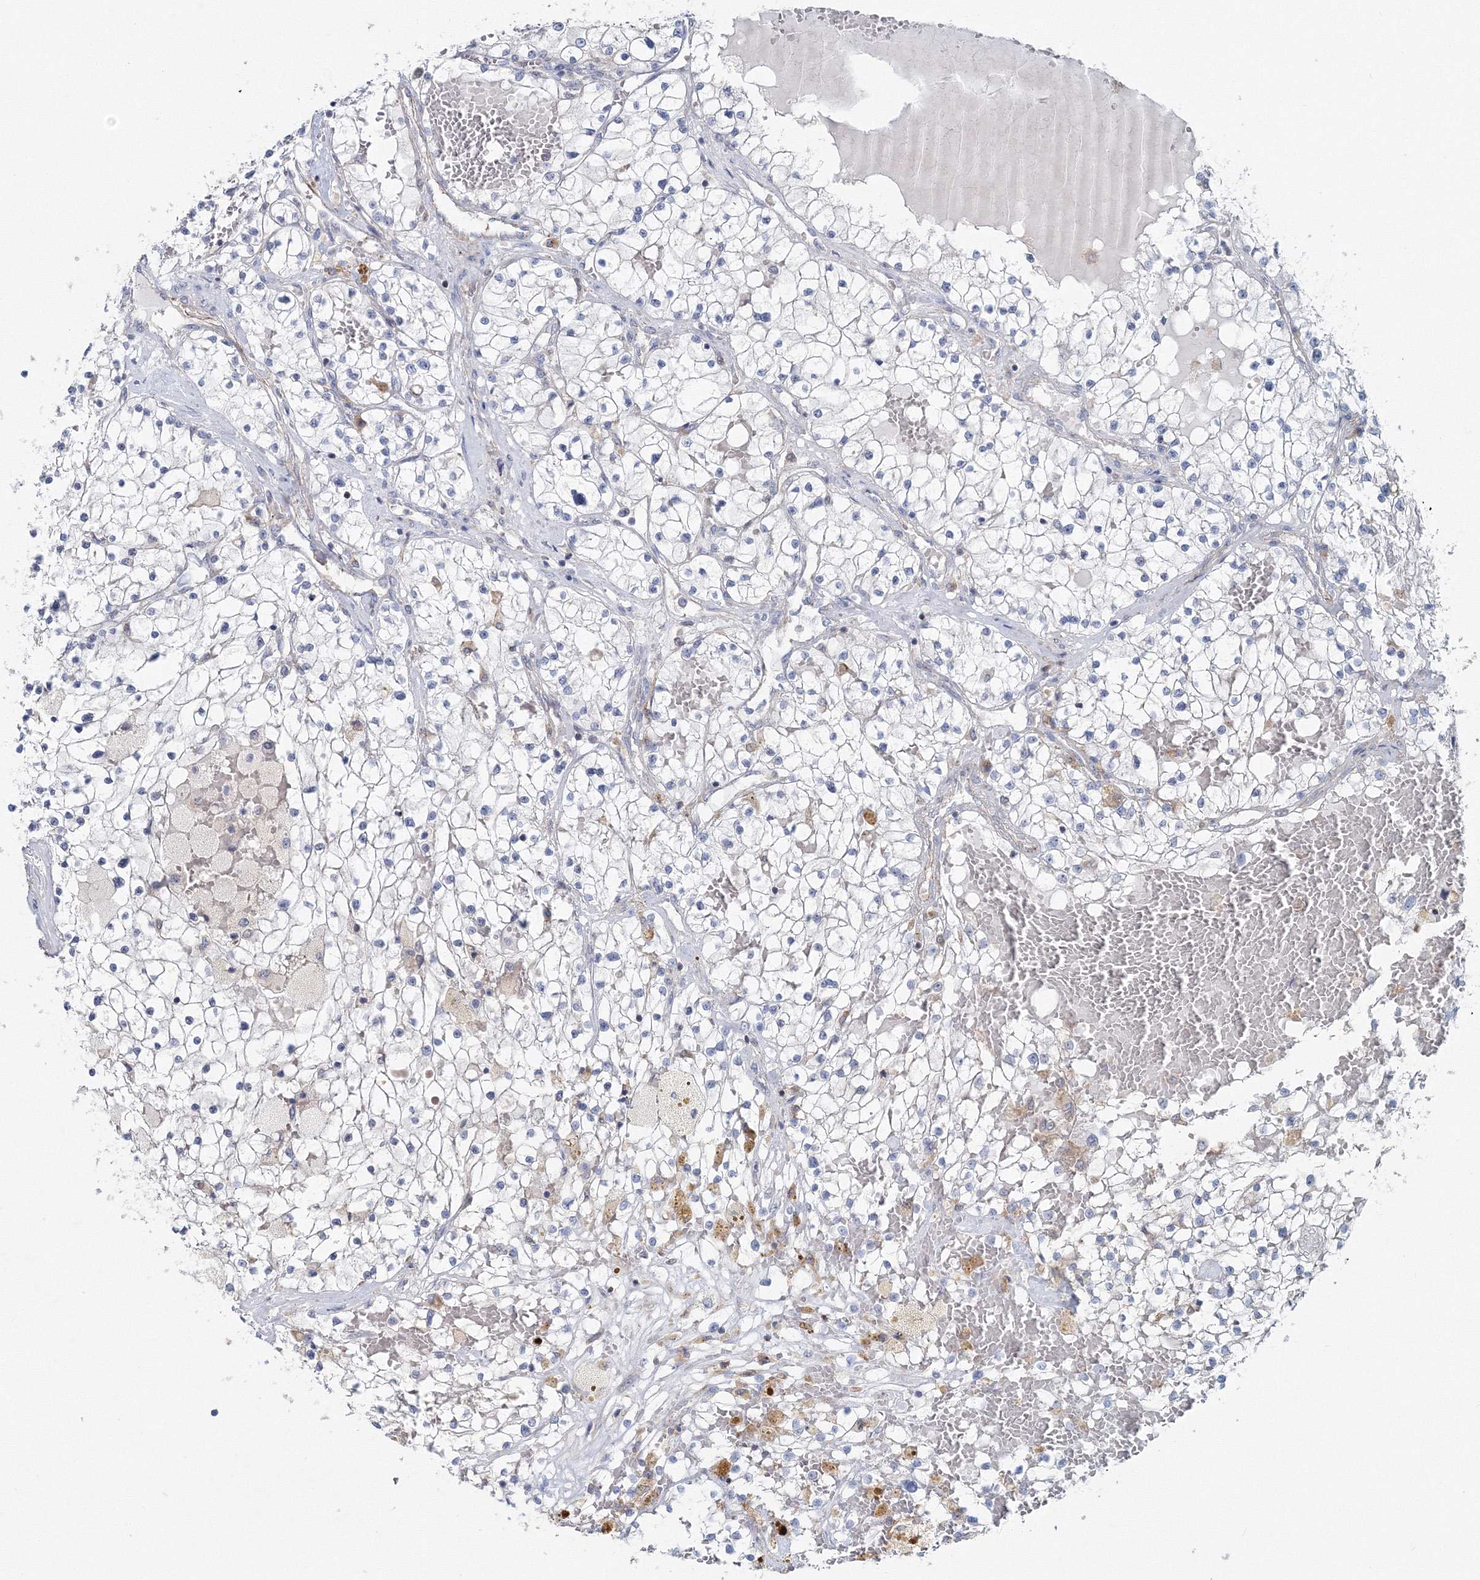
{"staining": {"intensity": "negative", "quantity": "none", "location": "none"}, "tissue": "renal cancer", "cell_type": "Tumor cells", "image_type": "cancer", "snomed": [{"axis": "morphology", "description": "Normal tissue, NOS"}, {"axis": "morphology", "description": "Adenocarcinoma, NOS"}, {"axis": "topography", "description": "Kidney"}], "caption": "There is no significant expression in tumor cells of renal adenocarcinoma.", "gene": "GGA2", "patient": {"sex": "male", "age": 68}}